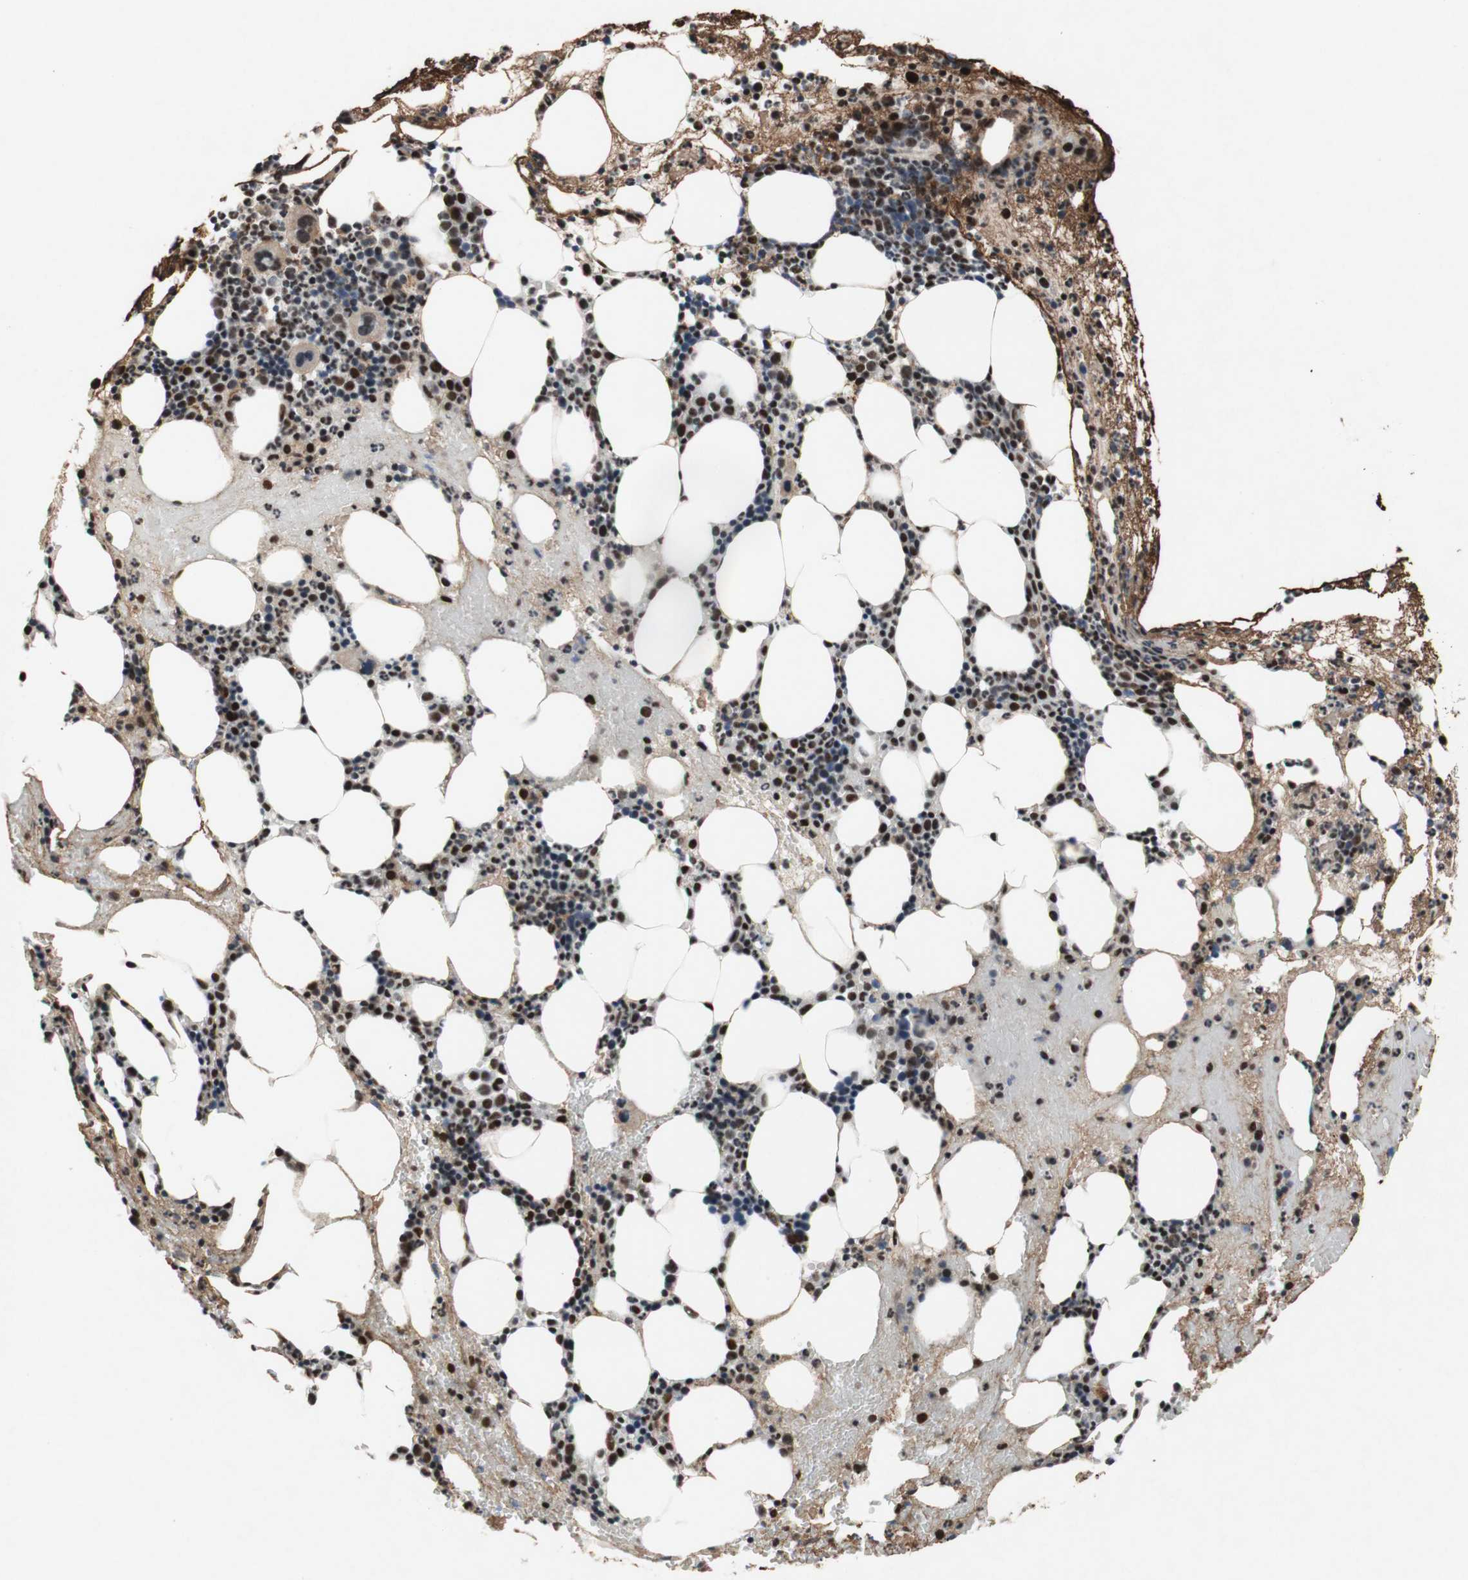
{"staining": {"intensity": "strong", "quantity": "25%-75%", "location": "nuclear"}, "tissue": "bone marrow", "cell_type": "Hematopoietic cells", "image_type": "normal", "snomed": [{"axis": "morphology", "description": "Normal tissue, NOS"}, {"axis": "morphology", "description": "Inflammation, NOS"}, {"axis": "topography", "description": "Bone marrow"}], "caption": "Immunohistochemistry of benign human bone marrow reveals high levels of strong nuclear positivity in about 25%-75% of hematopoietic cells. The staining was performed using DAB, with brown indicating positive protein expression. Nuclei are stained blue with hematoxylin.", "gene": "TLE1", "patient": {"sex": "female", "age": 79}}